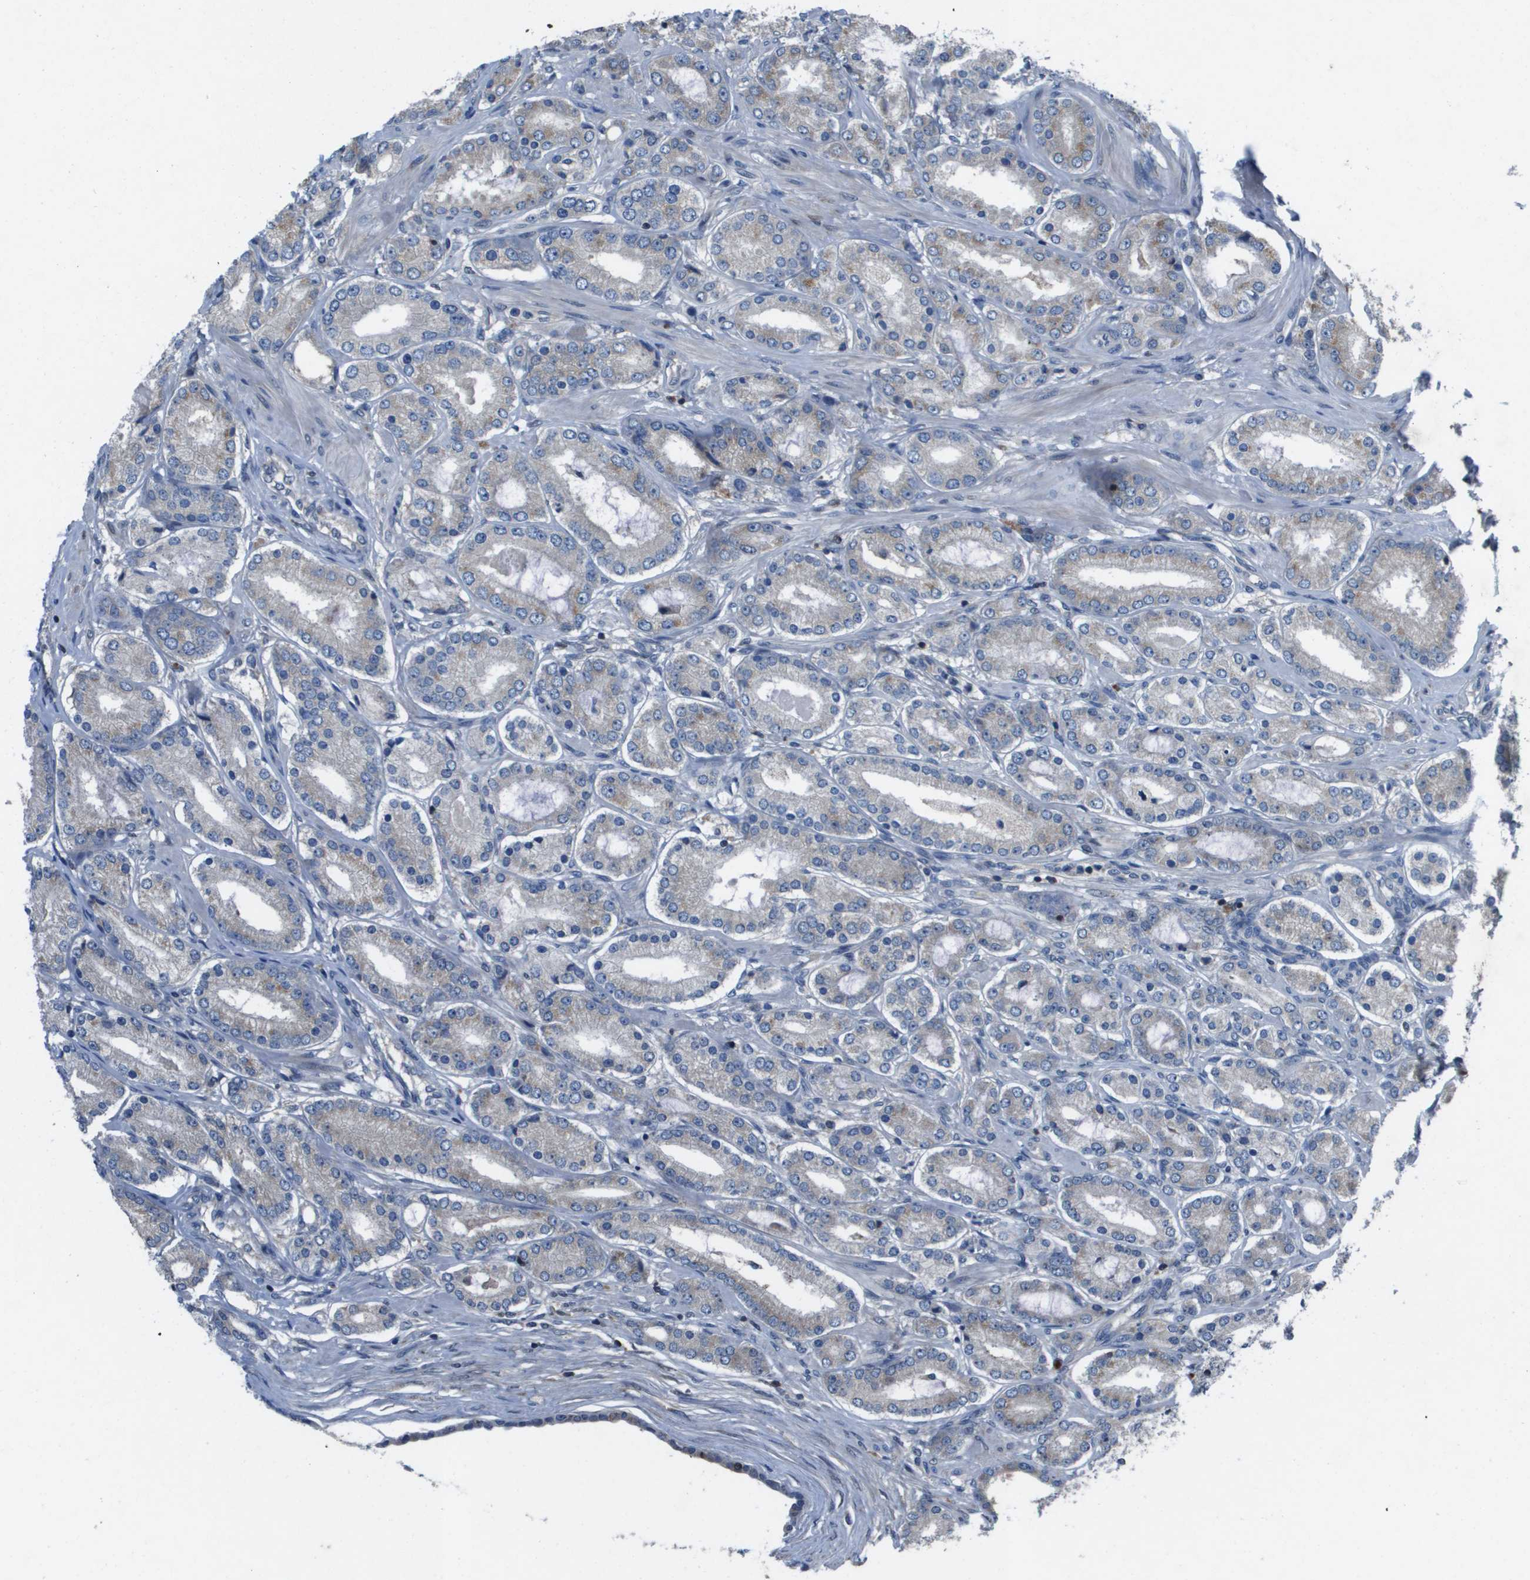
{"staining": {"intensity": "weak", "quantity": "<25%", "location": "cytoplasmic/membranous"}, "tissue": "prostate cancer", "cell_type": "Tumor cells", "image_type": "cancer", "snomed": [{"axis": "morphology", "description": "Adenocarcinoma, Low grade"}, {"axis": "topography", "description": "Prostate"}], "caption": "Tumor cells show no significant positivity in prostate low-grade adenocarcinoma.", "gene": "CAMK4", "patient": {"sex": "male", "age": 63}}